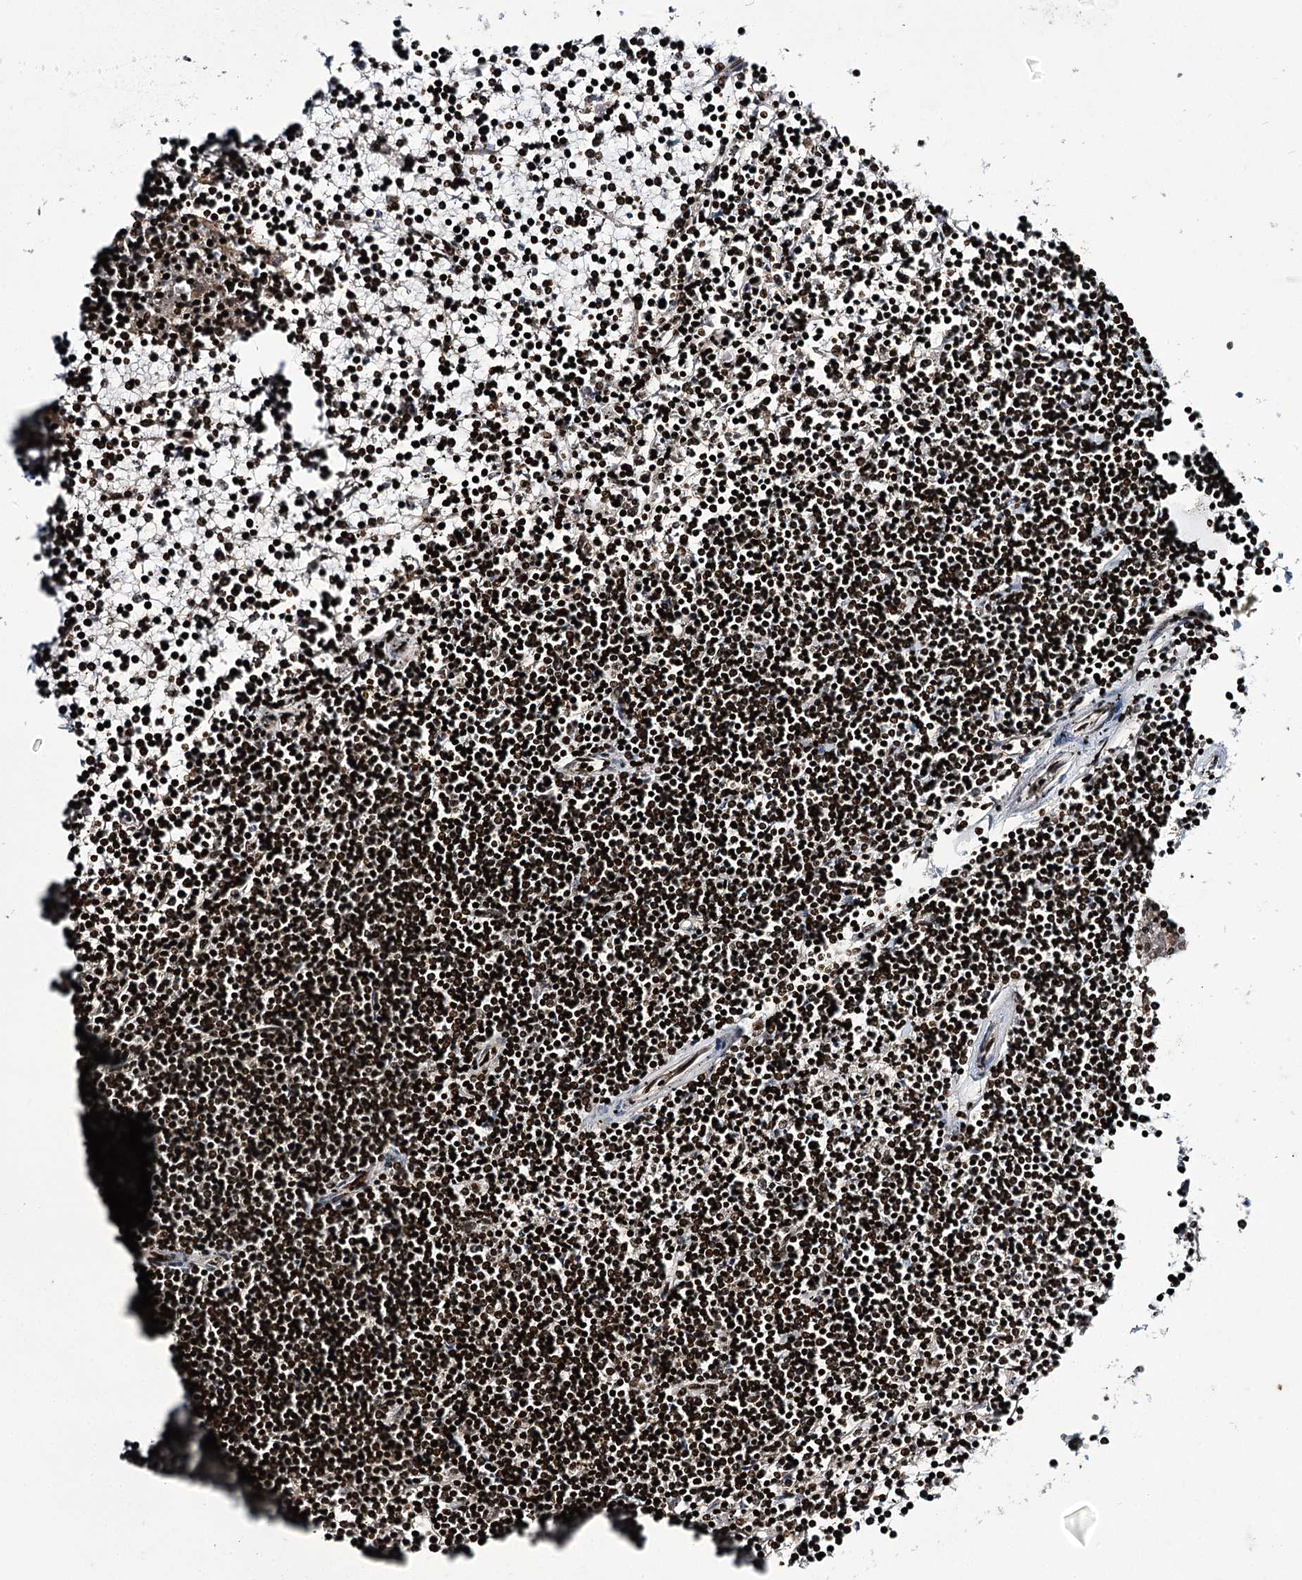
{"staining": {"intensity": "strong", "quantity": ">75%", "location": "nuclear"}, "tissue": "lymphoma", "cell_type": "Tumor cells", "image_type": "cancer", "snomed": [{"axis": "morphology", "description": "Malignant lymphoma, non-Hodgkin's type, Low grade"}, {"axis": "topography", "description": "Spleen"}], "caption": "Malignant lymphoma, non-Hodgkin's type (low-grade) tissue exhibits strong nuclear staining in approximately >75% of tumor cells, visualized by immunohistochemistry. Nuclei are stained in blue.", "gene": "ITFG2", "patient": {"sex": "female", "age": 19}}